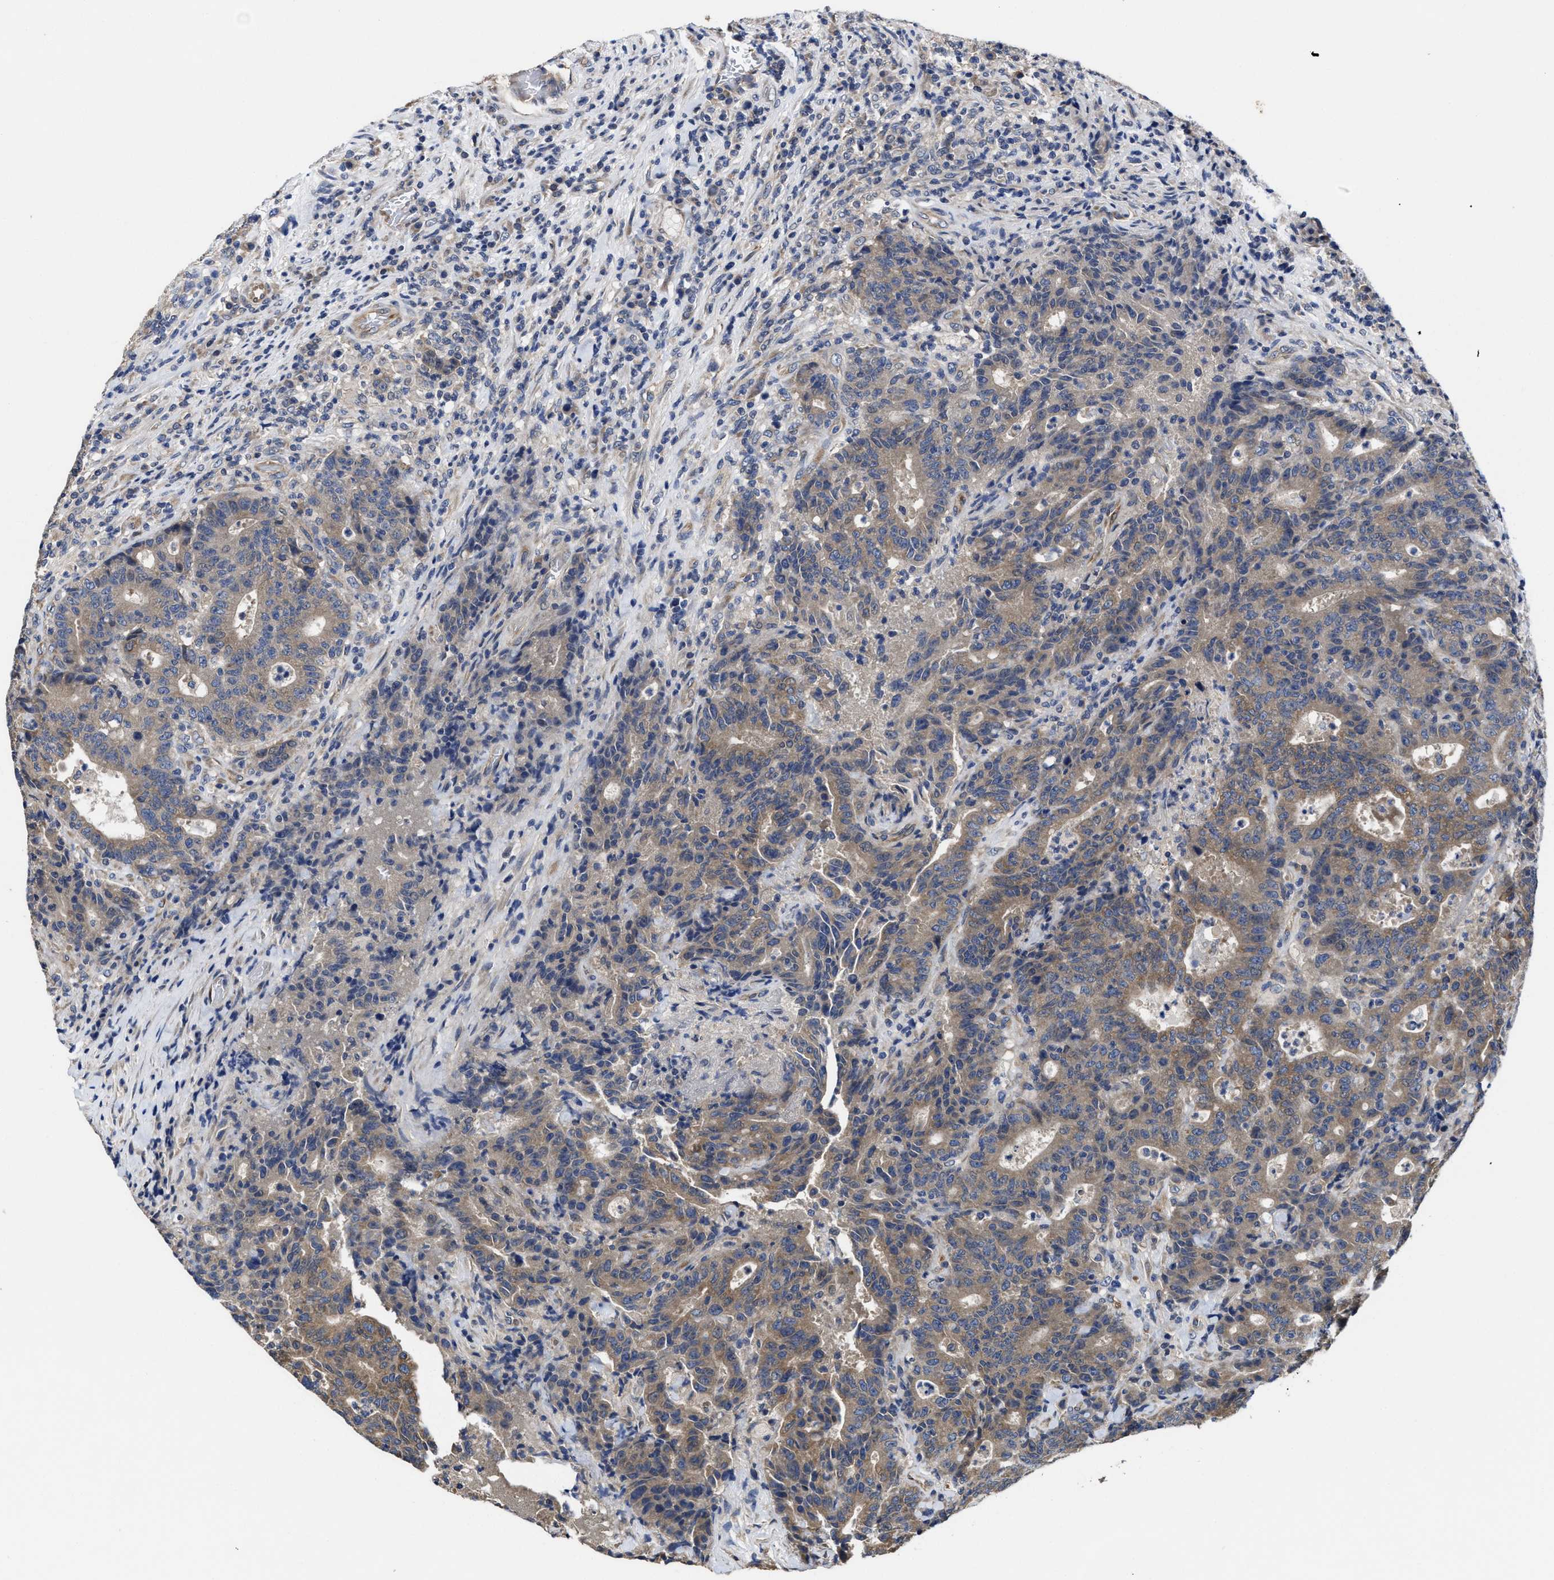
{"staining": {"intensity": "weak", "quantity": "25%-75%", "location": "cytoplasmic/membranous"}, "tissue": "colorectal cancer", "cell_type": "Tumor cells", "image_type": "cancer", "snomed": [{"axis": "morphology", "description": "Adenocarcinoma, NOS"}, {"axis": "topography", "description": "Colon"}], "caption": "Weak cytoplasmic/membranous protein expression is seen in approximately 25%-75% of tumor cells in adenocarcinoma (colorectal).", "gene": "TRAF6", "patient": {"sex": "female", "age": 75}}